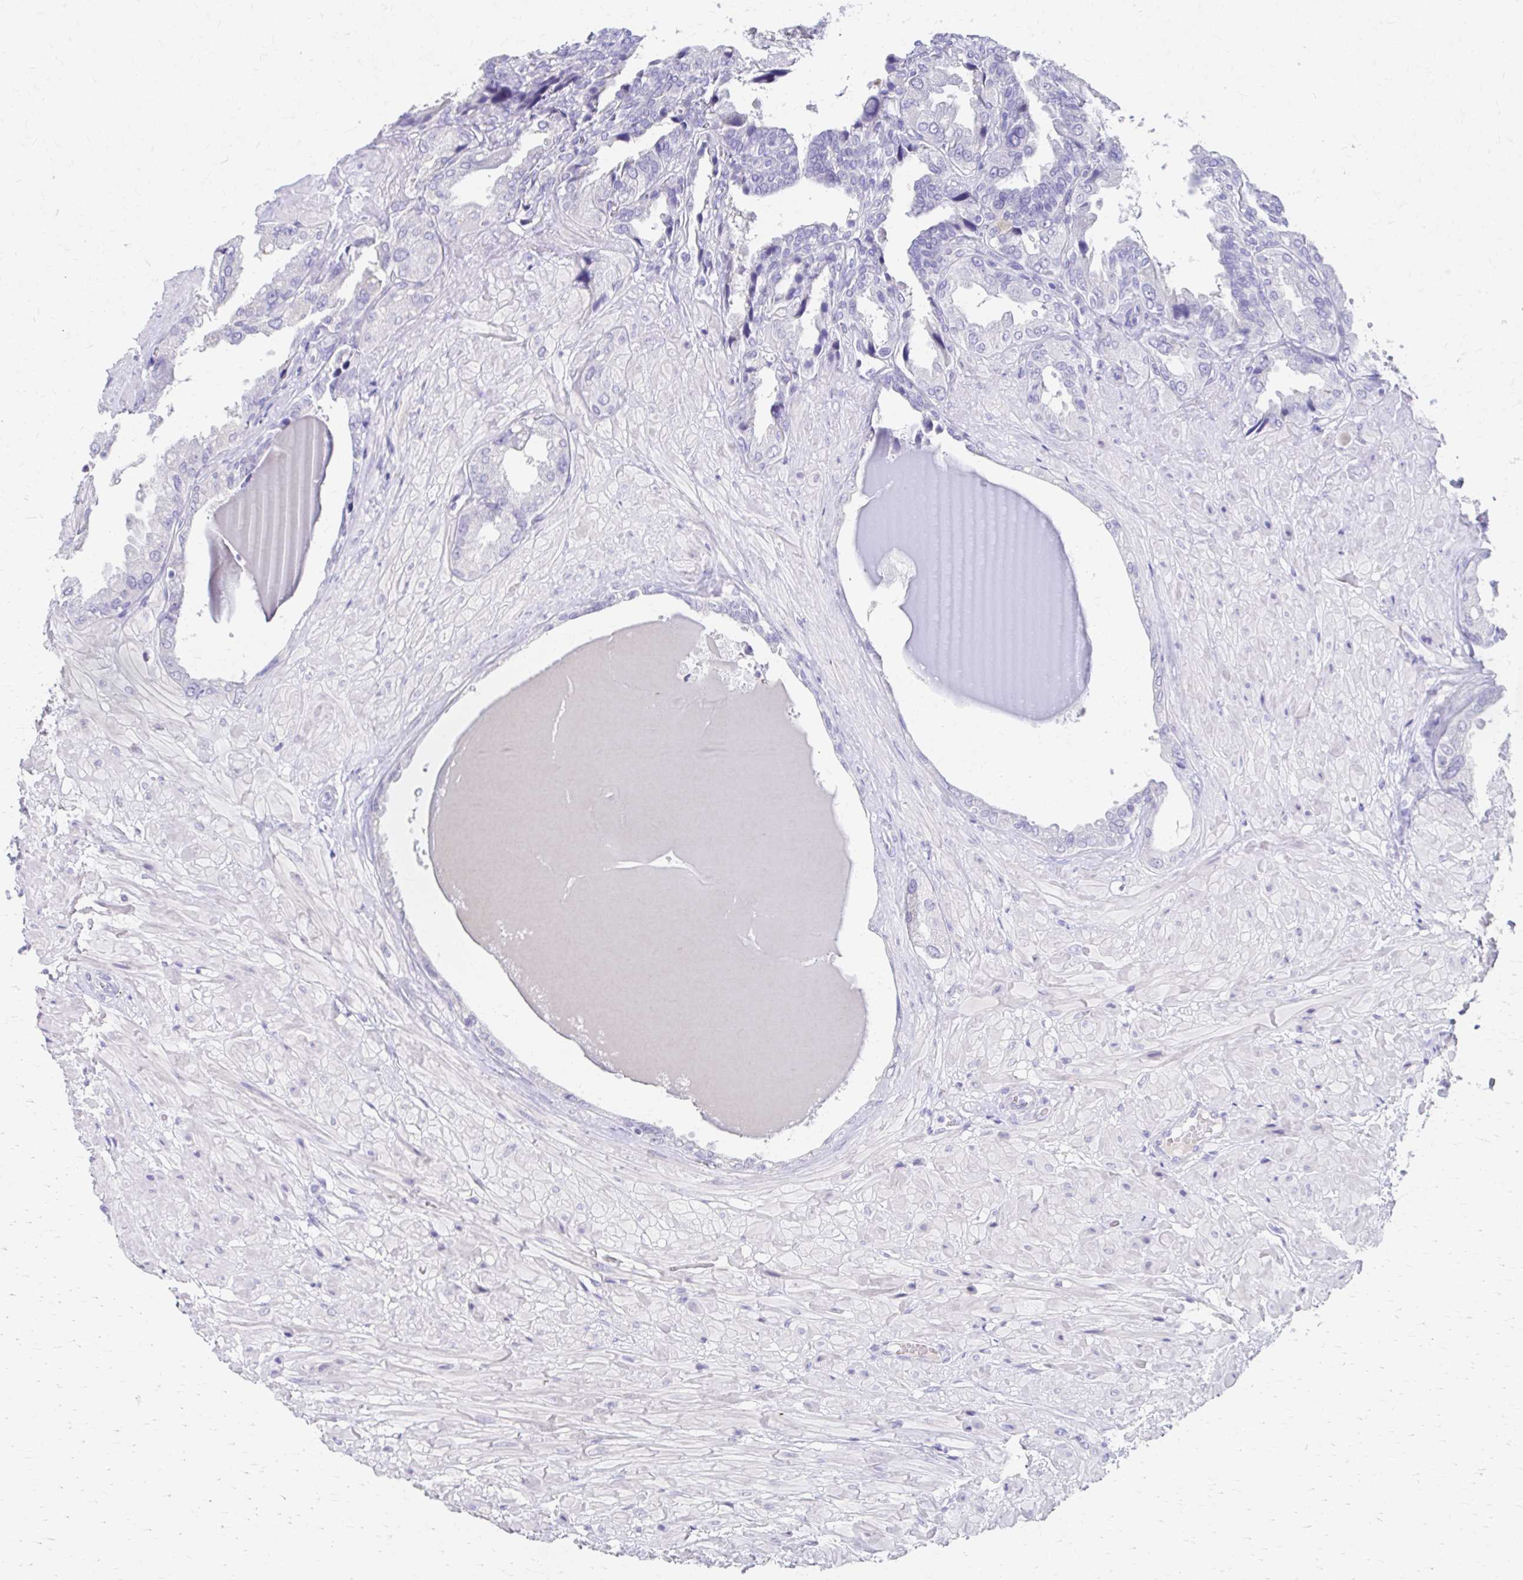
{"staining": {"intensity": "negative", "quantity": "none", "location": "none"}, "tissue": "seminal vesicle", "cell_type": "Glandular cells", "image_type": "normal", "snomed": [{"axis": "morphology", "description": "Normal tissue, NOS"}, {"axis": "topography", "description": "Seminal veicle"}], "caption": "Immunohistochemistry of normal seminal vesicle reveals no positivity in glandular cells. (Immunohistochemistry (ihc), brightfield microscopy, high magnification).", "gene": "AZGP1", "patient": {"sex": "male", "age": 55}}